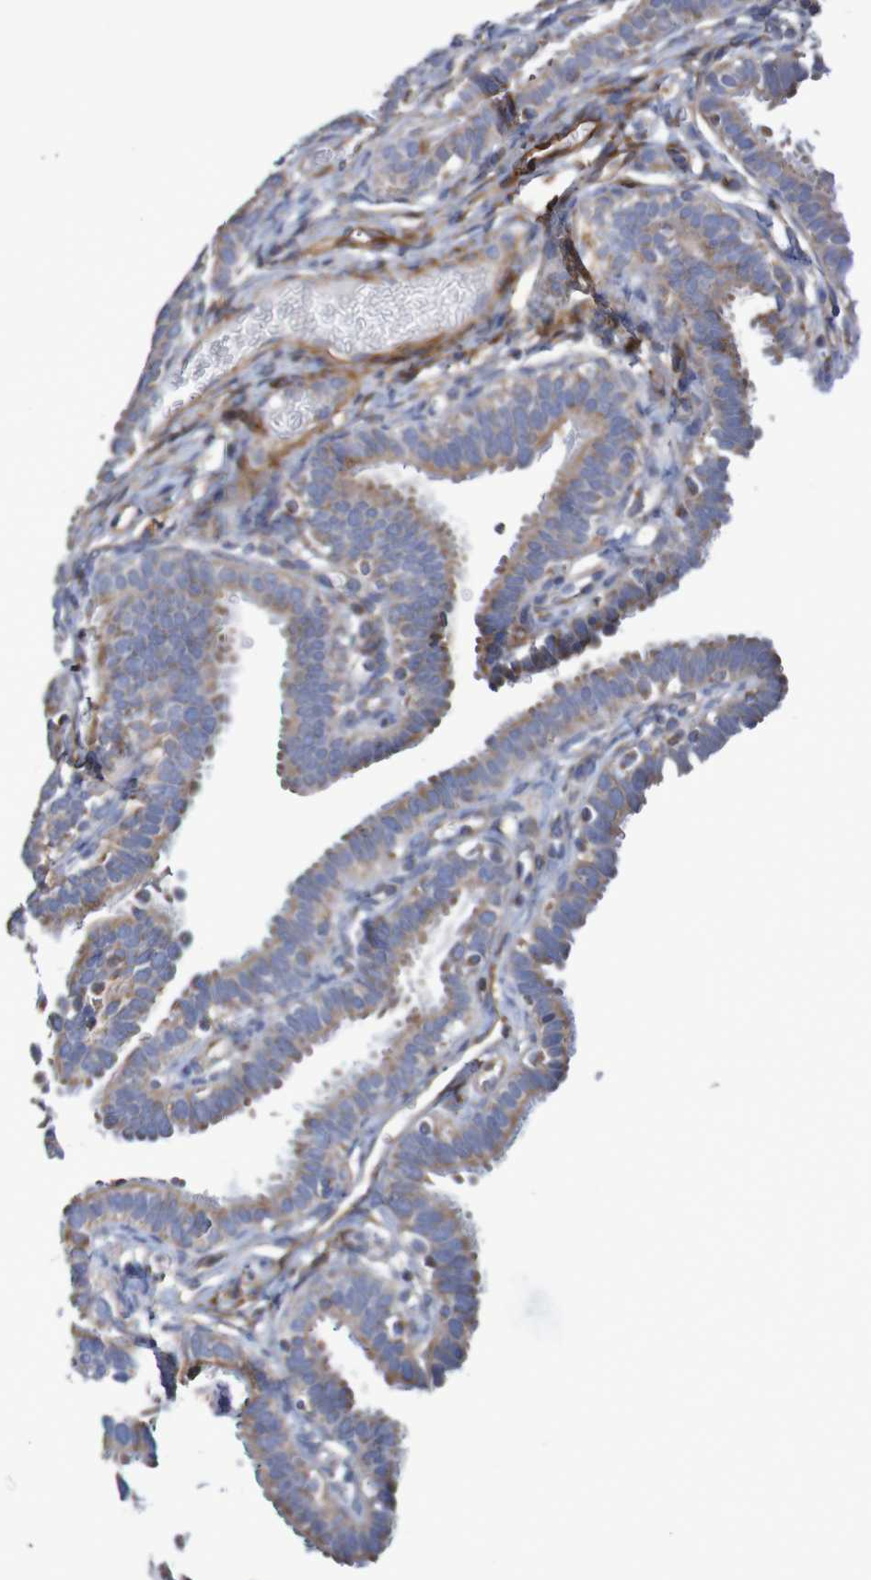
{"staining": {"intensity": "moderate", "quantity": ">75%", "location": "cytoplasmic/membranous"}, "tissue": "fallopian tube", "cell_type": "Glandular cells", "image_type": "normal", "snomed": [{"axis": "morphology", "description": "Normal tissue, NOS"}, {"axis": "topography", "description": "Fallopian tube"}, {"axis": "topography", "description": "Placenta"}], "caption": "The photomicrograph displays staining of unremarkable fallopian tube, revealing moderate cytoplasmic/membranous protein positivity (brown color) within glandular cells. (brown staining indicates protein expression, while blue staining denotes nuclei).", "gene": "MMEL1", "patient": {"sex": "female", "age": 34}}